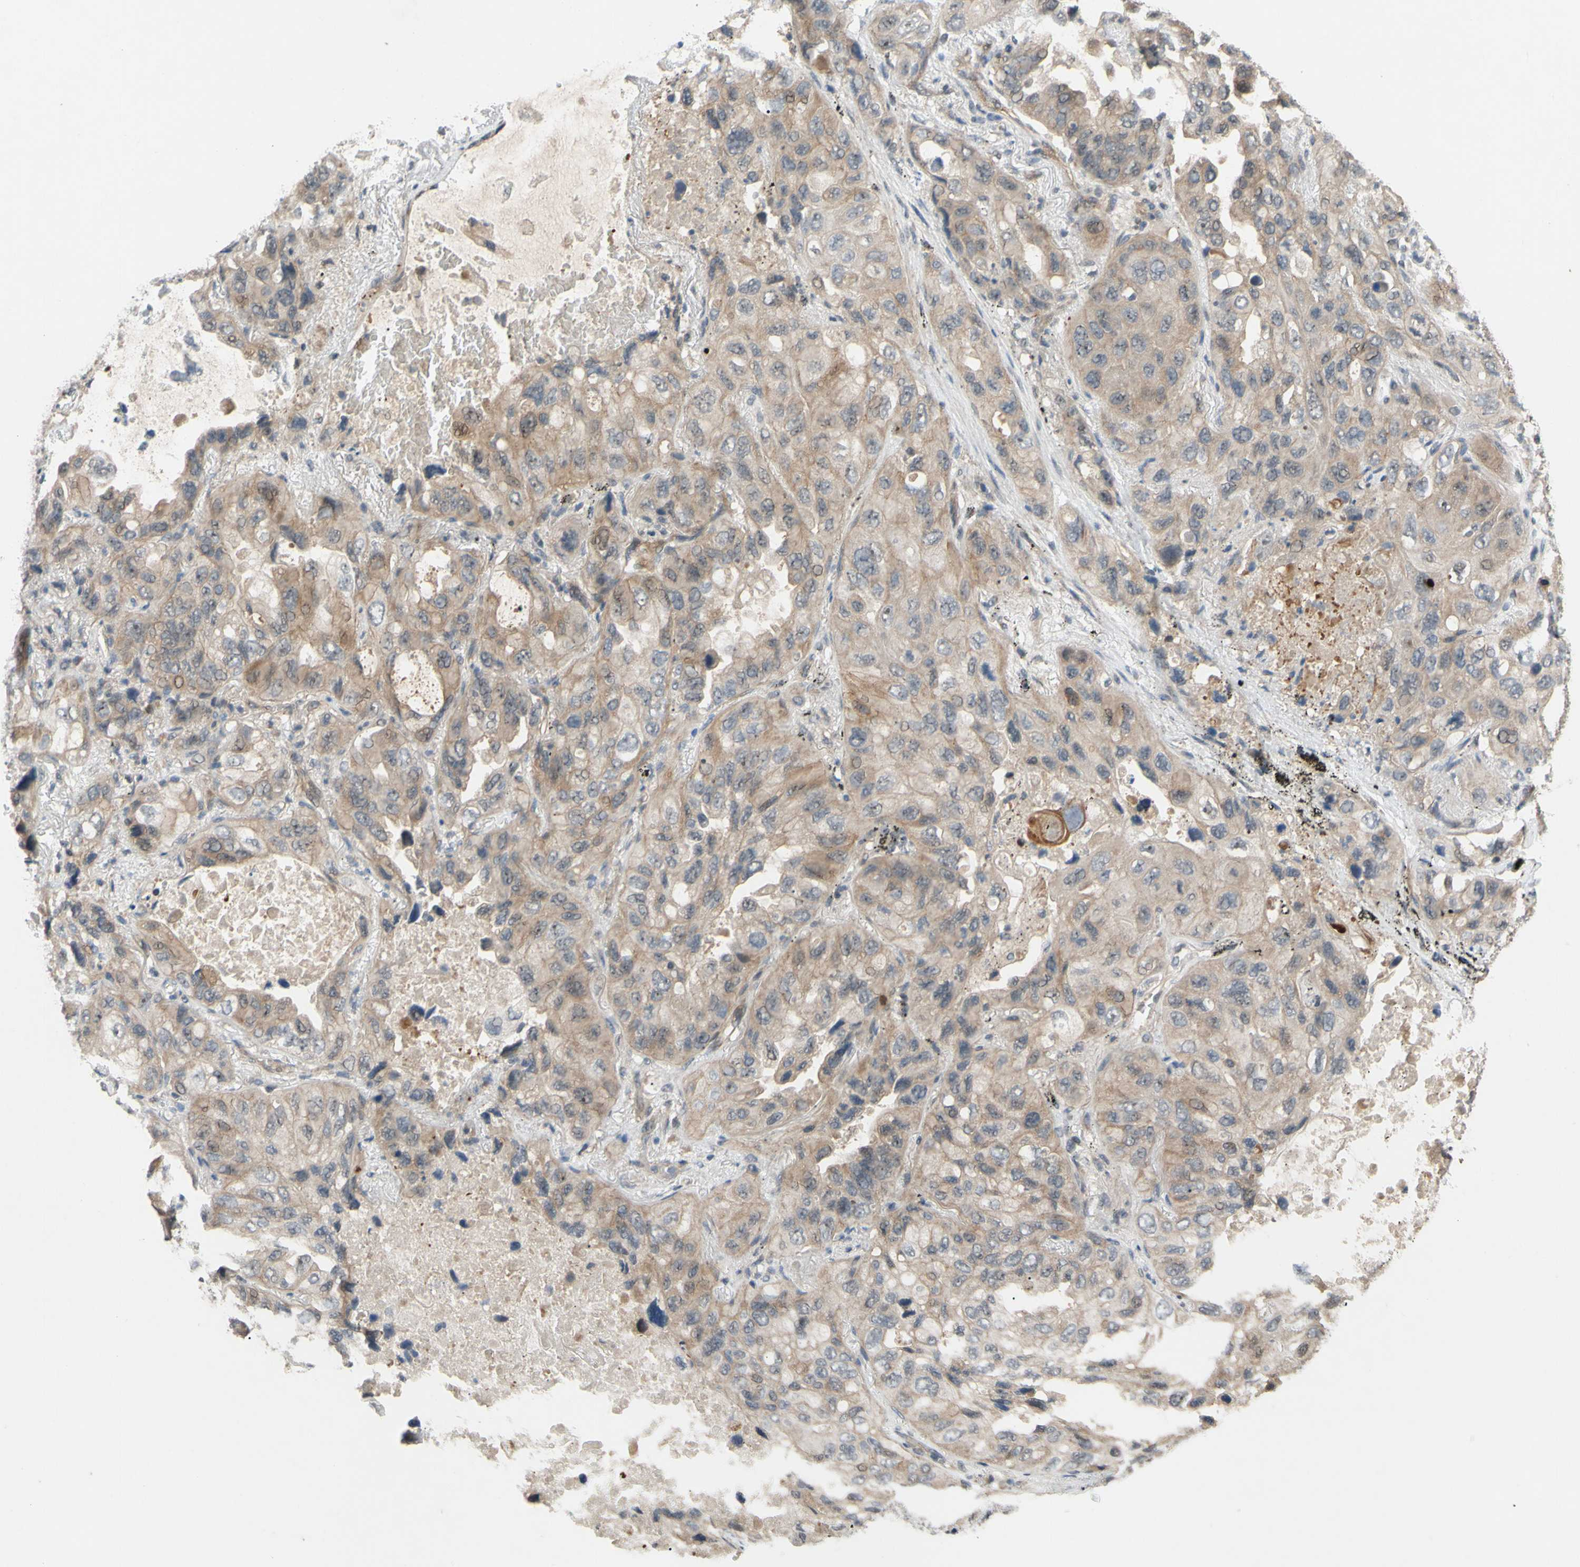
{"staining": {"intensity": "weak", "quantity": ">75%", "location": "cytoplasmic/membranous"}, "tissue": "lung cancer", "cell_type": "Tumor cells", "image_type": "cancer", "snomed": [{"axis": "morphology", "description": "Squamous cell carcinoma, NOS"}, {"axis": "topography", "description": "Lung"}], "caption": "A brown stain labels weak cytoplasmic/membranous positivity of a protein in human lung squamous cell carcinoma tumor cells.", "gene": "ALK", "patient": {"sex": "female", "age": 73}}